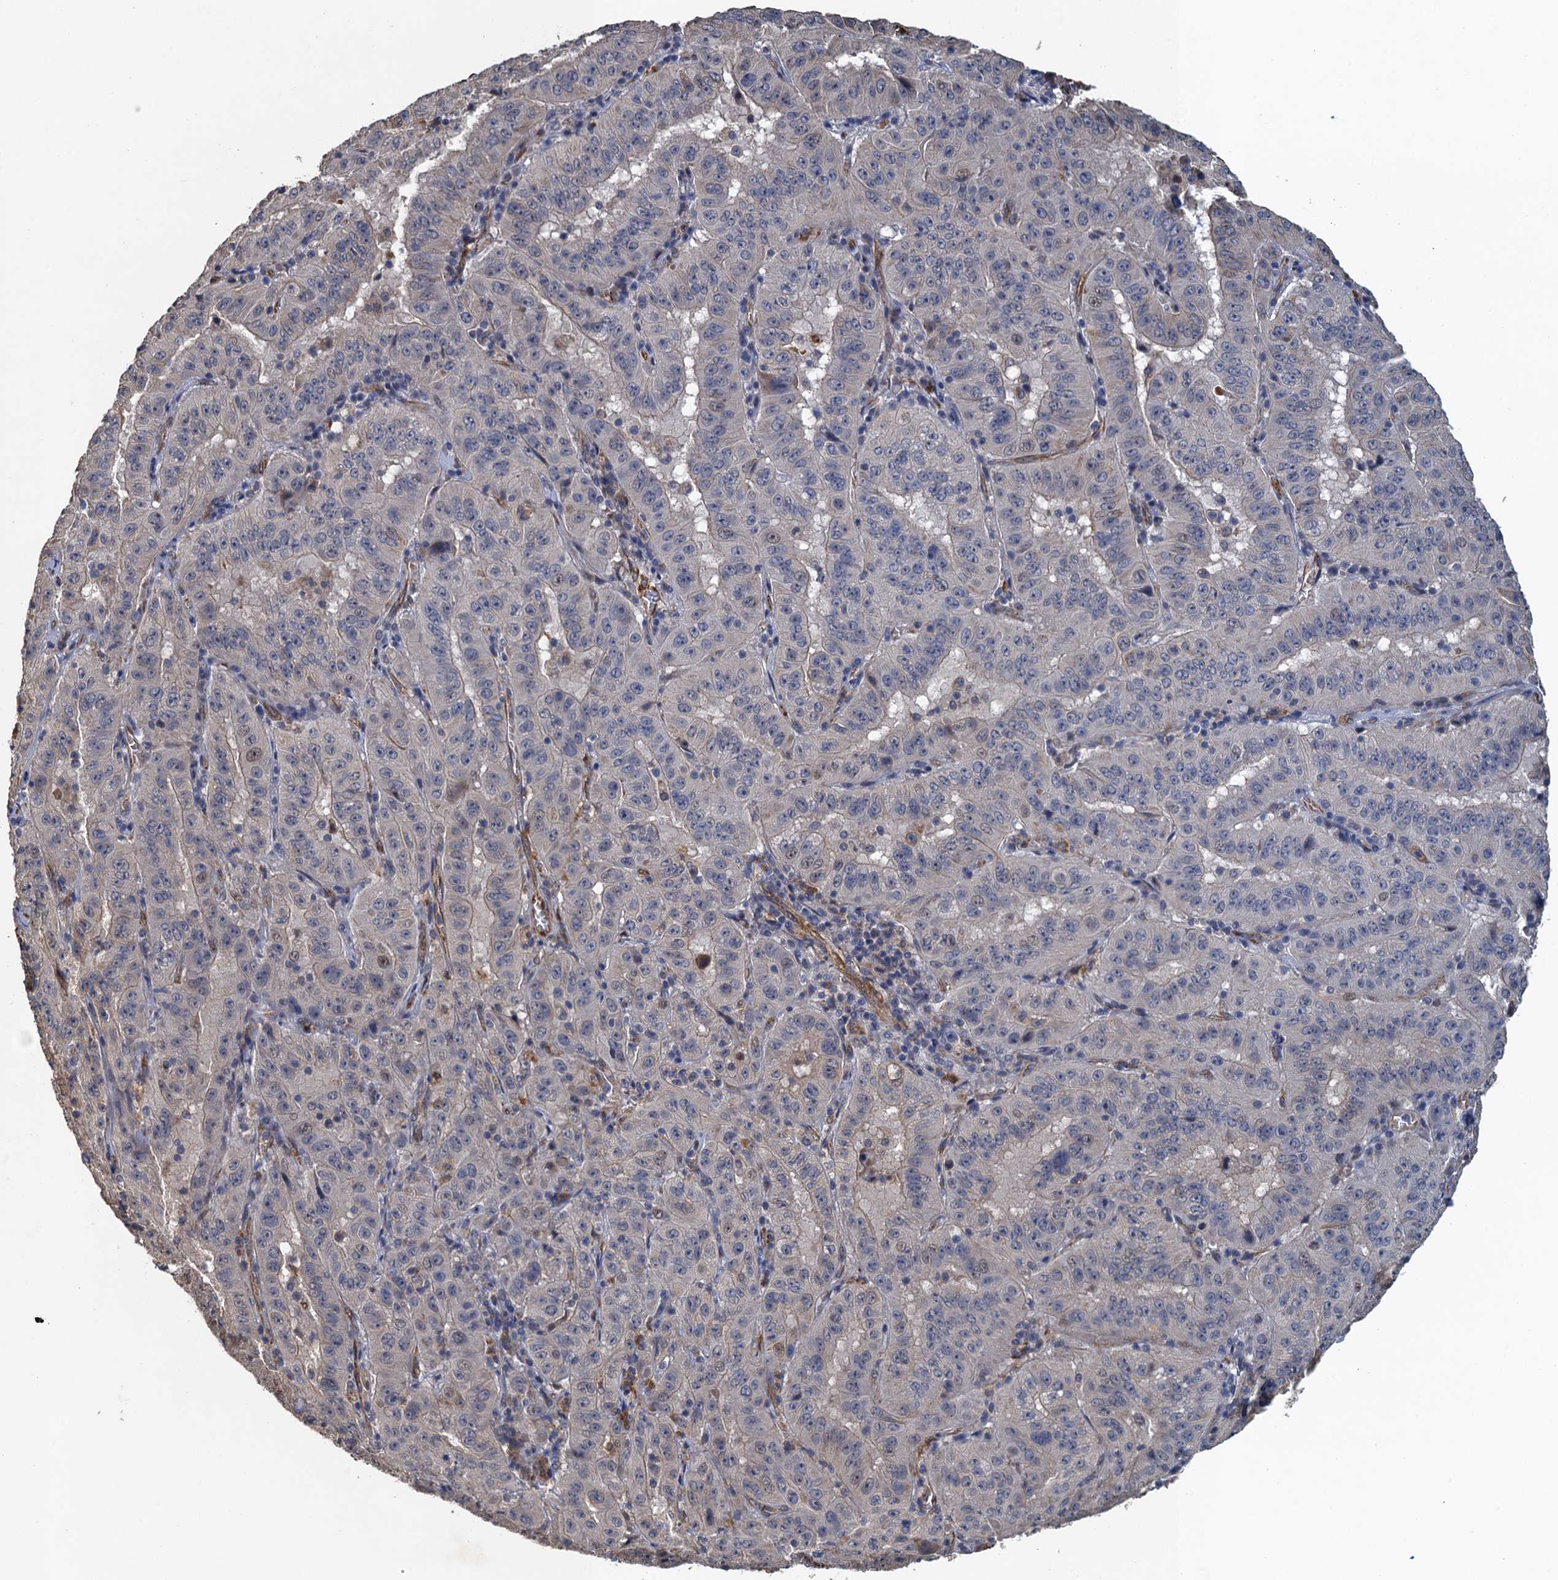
{"staining": {"intensity": "negative", "quantity": "none", "location": "none"}, "tissue": "pancreatic cancer", "cell_type": "Tumor cells", "image_type": "cancer", "snomed": [{"axis": "morphology", "description": "Adenocarcinoma, NOS"}, {"axis": "topography", "description": "Pancreas"}], "caption": "An immunohistochemistry image of pancreatic cancer (adenocarcinoma) is shown. There is no staining in tumor cells of pancreatic cancer (adenocarcinoma).", "gene": "ACSBG1", "patient": {"sex": "male", "age": 63}}